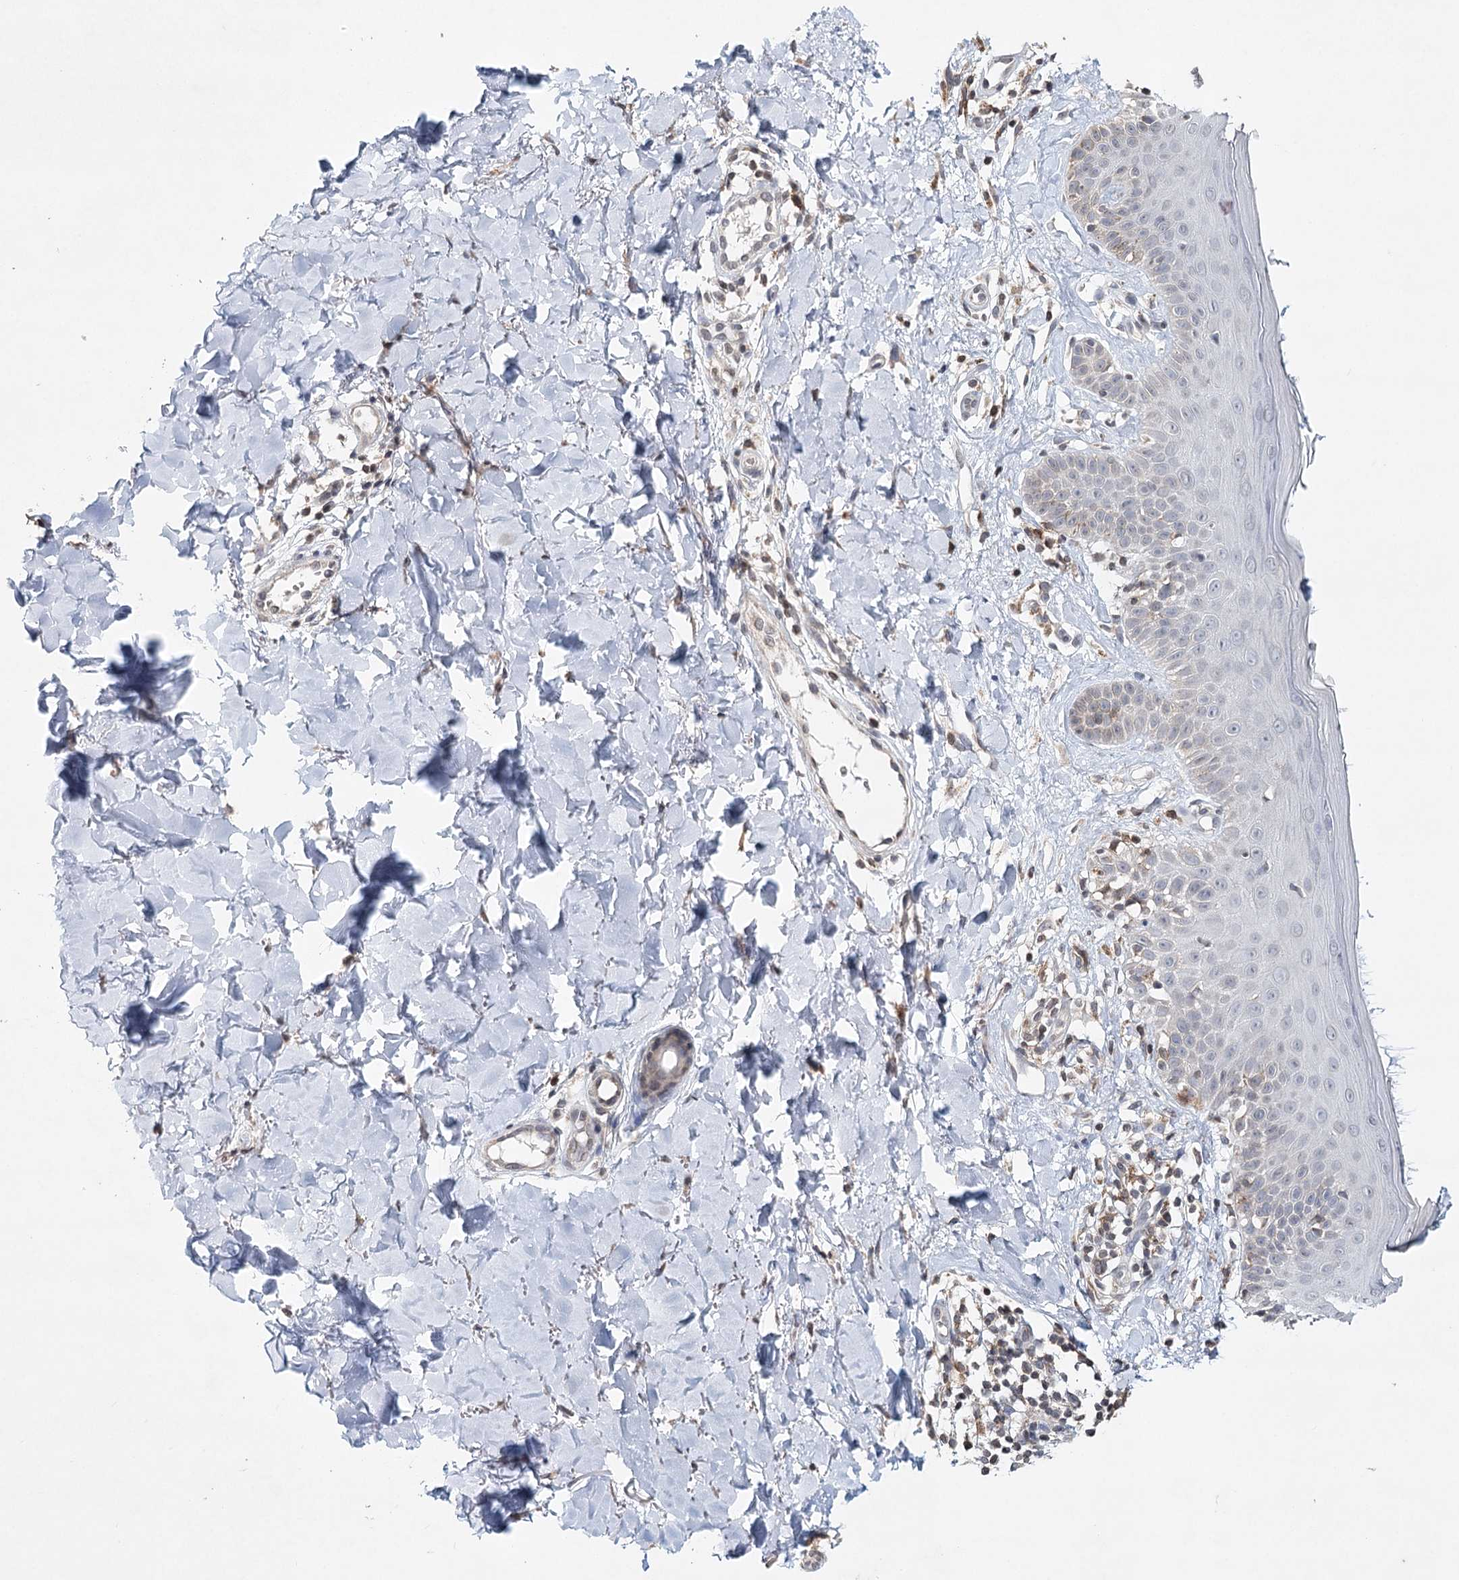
{"staining": {"intensity": "moderate", "quantity": ">75%", "location": "cytoplasmic/membranous"}, "tissue": "skin", "cell_type": "Fibroblasts", "image_type": "normal", "snomed": [{"axis": "morphology", "description": "Normal tissue, NOS"}, {"axis": "topography", "description": "Skin"}], "caption": "Normal skin shows moderate cytoplasmic/membranous staining in about >75% of fibroblasts, visualized by immunohistochemistry.", "gene": "ICOS", "patient": {"sex": "male", "age": 52}}